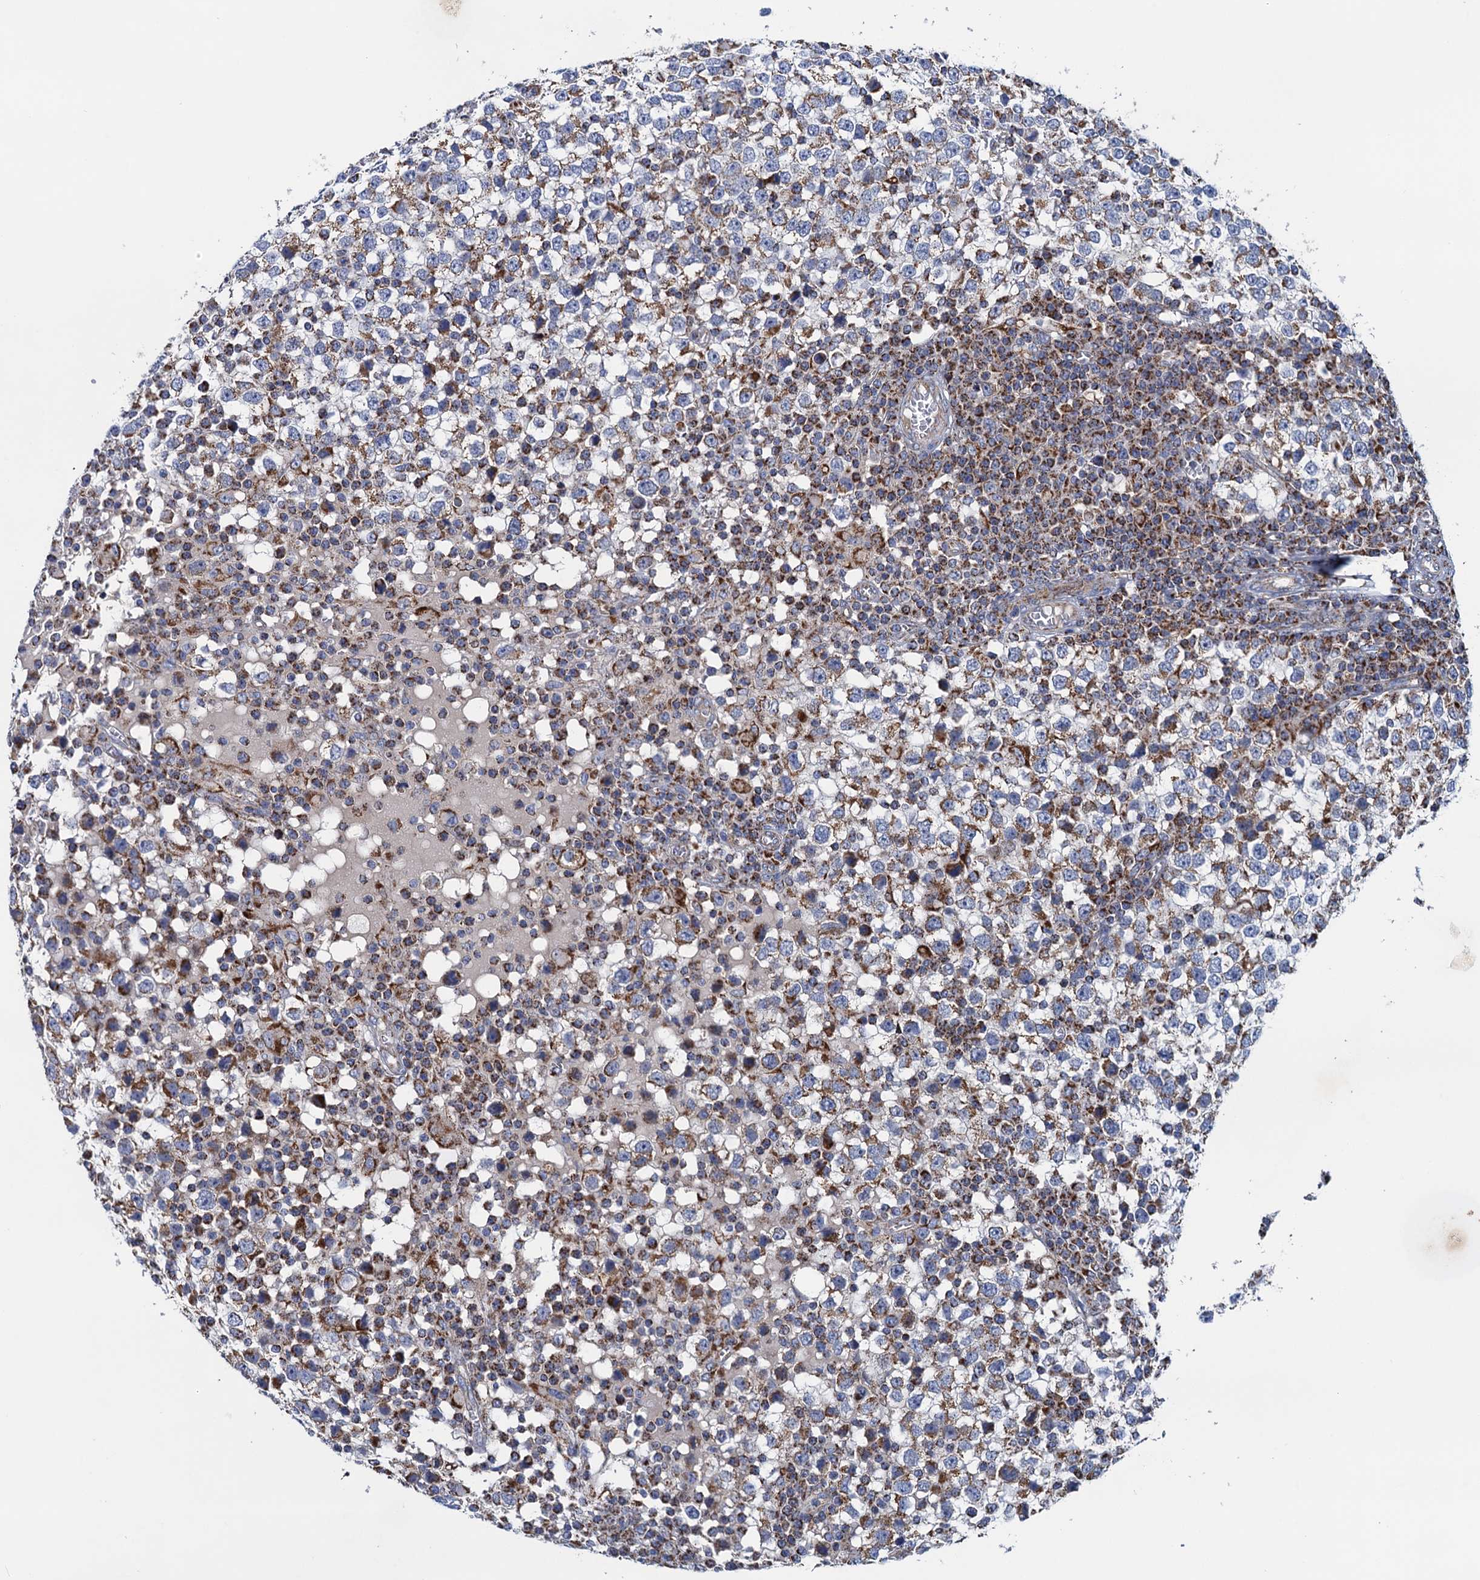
{"staining": {"intensity": "moderate", "quantity": "25%-75%", "location": "cytoplasmic/membranous"}, "tissue": "testis cancer", "cell_type": "Tumor cells", "image_type": "cancer", "snomed": [{"axis": "morphology", "description": "Seminoma, NOS"}, {"axis": "topography", "description": "Testis"}], "caption": "Testis seminoma tissue shows moderate cytoplasmic/membranous staining in about 25%-75% of tumor cells, visualized by immunohistochemistry. The staining was performed using DAB (3,3'-diaminobenzidine) to visualize the protein expression in brown, while the nuclei were stained in blue with hematoxylin (Magnification: 20x).", "gene": "GTPBP3", "patient": {"sex": "male", "age": 65}}